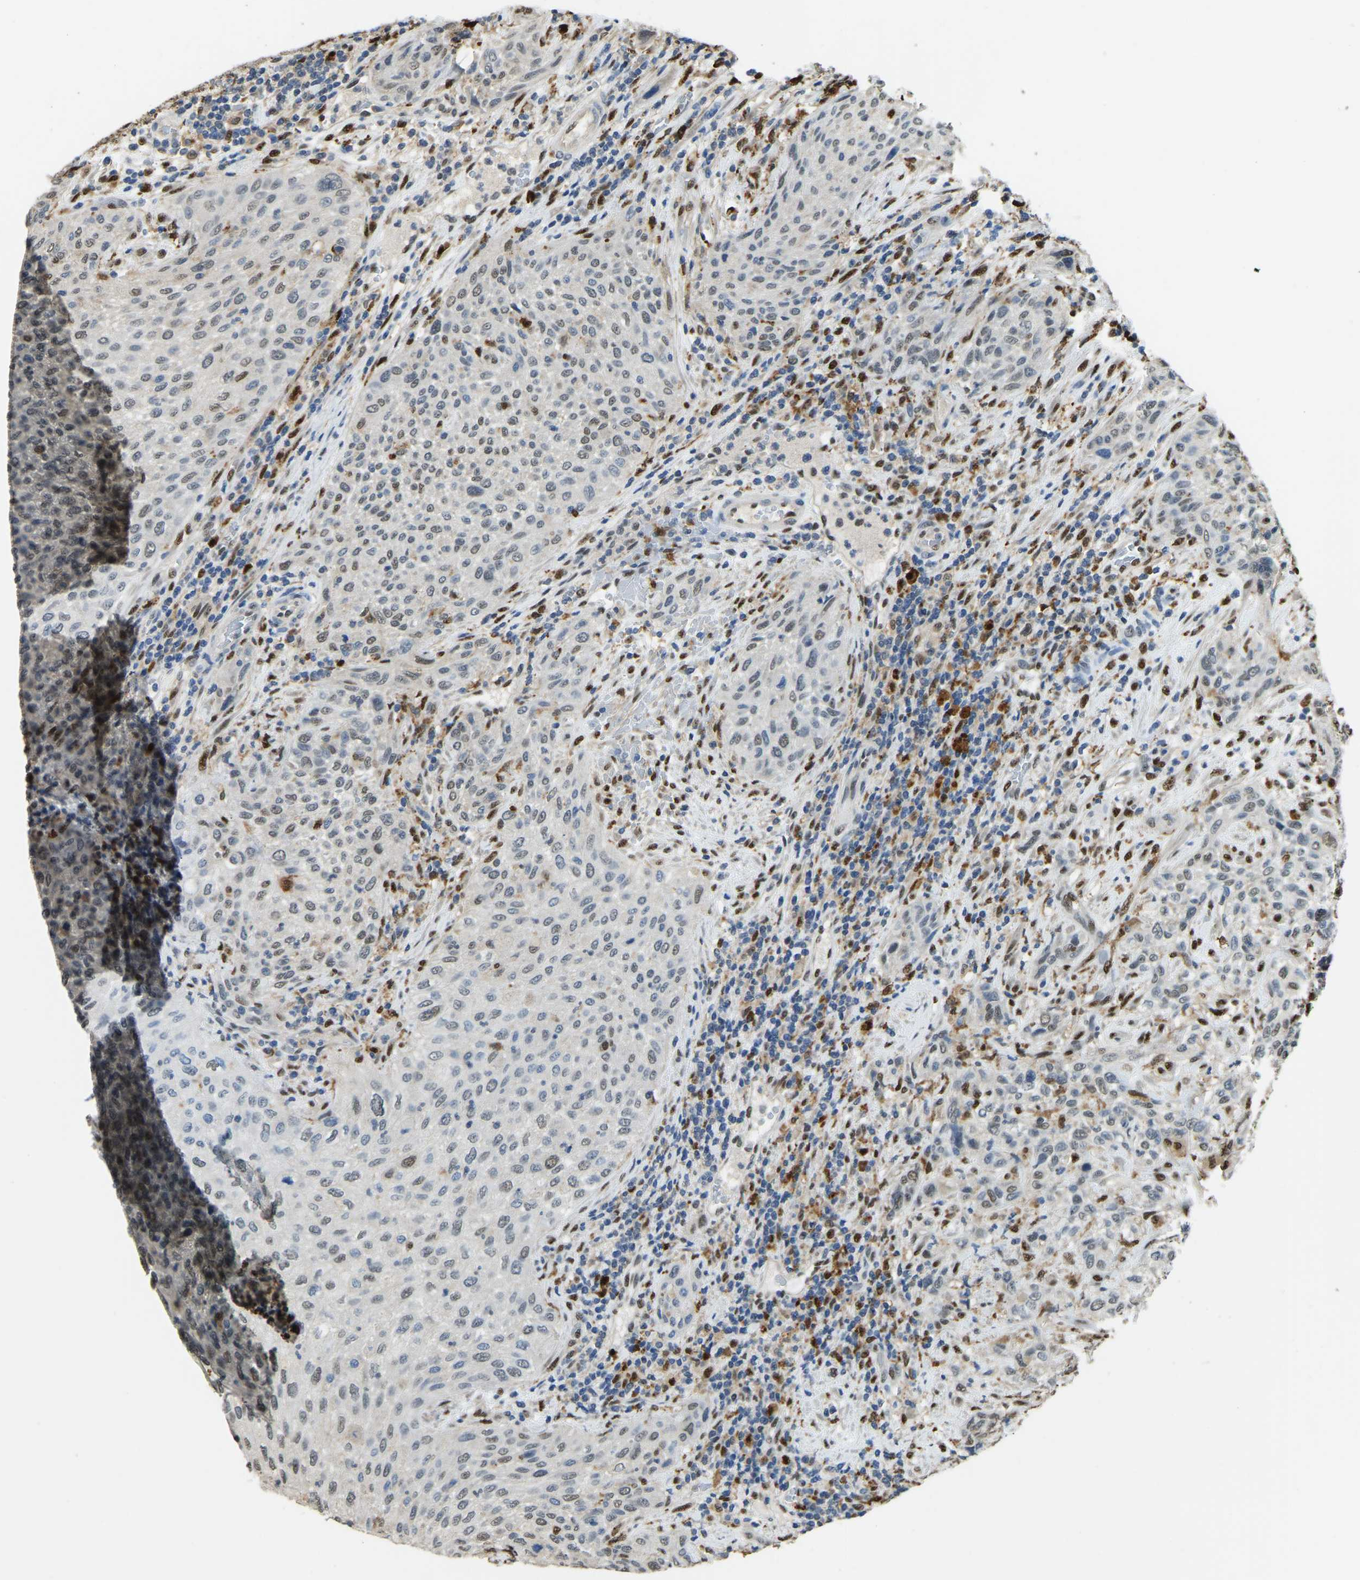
{"staining": {"intensity": "moderate", "quantity": ">75%", "location": "nuclear"}, "tissue": "urothelial cancer", "cell_type": "Tumor cells", "image_type": "cancer", "snomed": [{"axis": "morphology", "description": "Urothelial carcinoma, Low grade"}, {"axis": "morphology", "description": "Urothelial carcinoma, High grade"}, {"axis": "topography", "description": "Urinary bladder"}], "caption": "Immunohistochemistry (IHC) of high-grade urothelial carcinoma exhibits medium levels of moderate nuclear positivity in approximately >75% of tumor cells. The staining was performed using DAB to visualize the protein expression in brown, while the nuclei were stained in blue with hematoxylin (Magnification: 20x).", "gene": "NANS", "patient": {"sex": "male", "age": 35}}